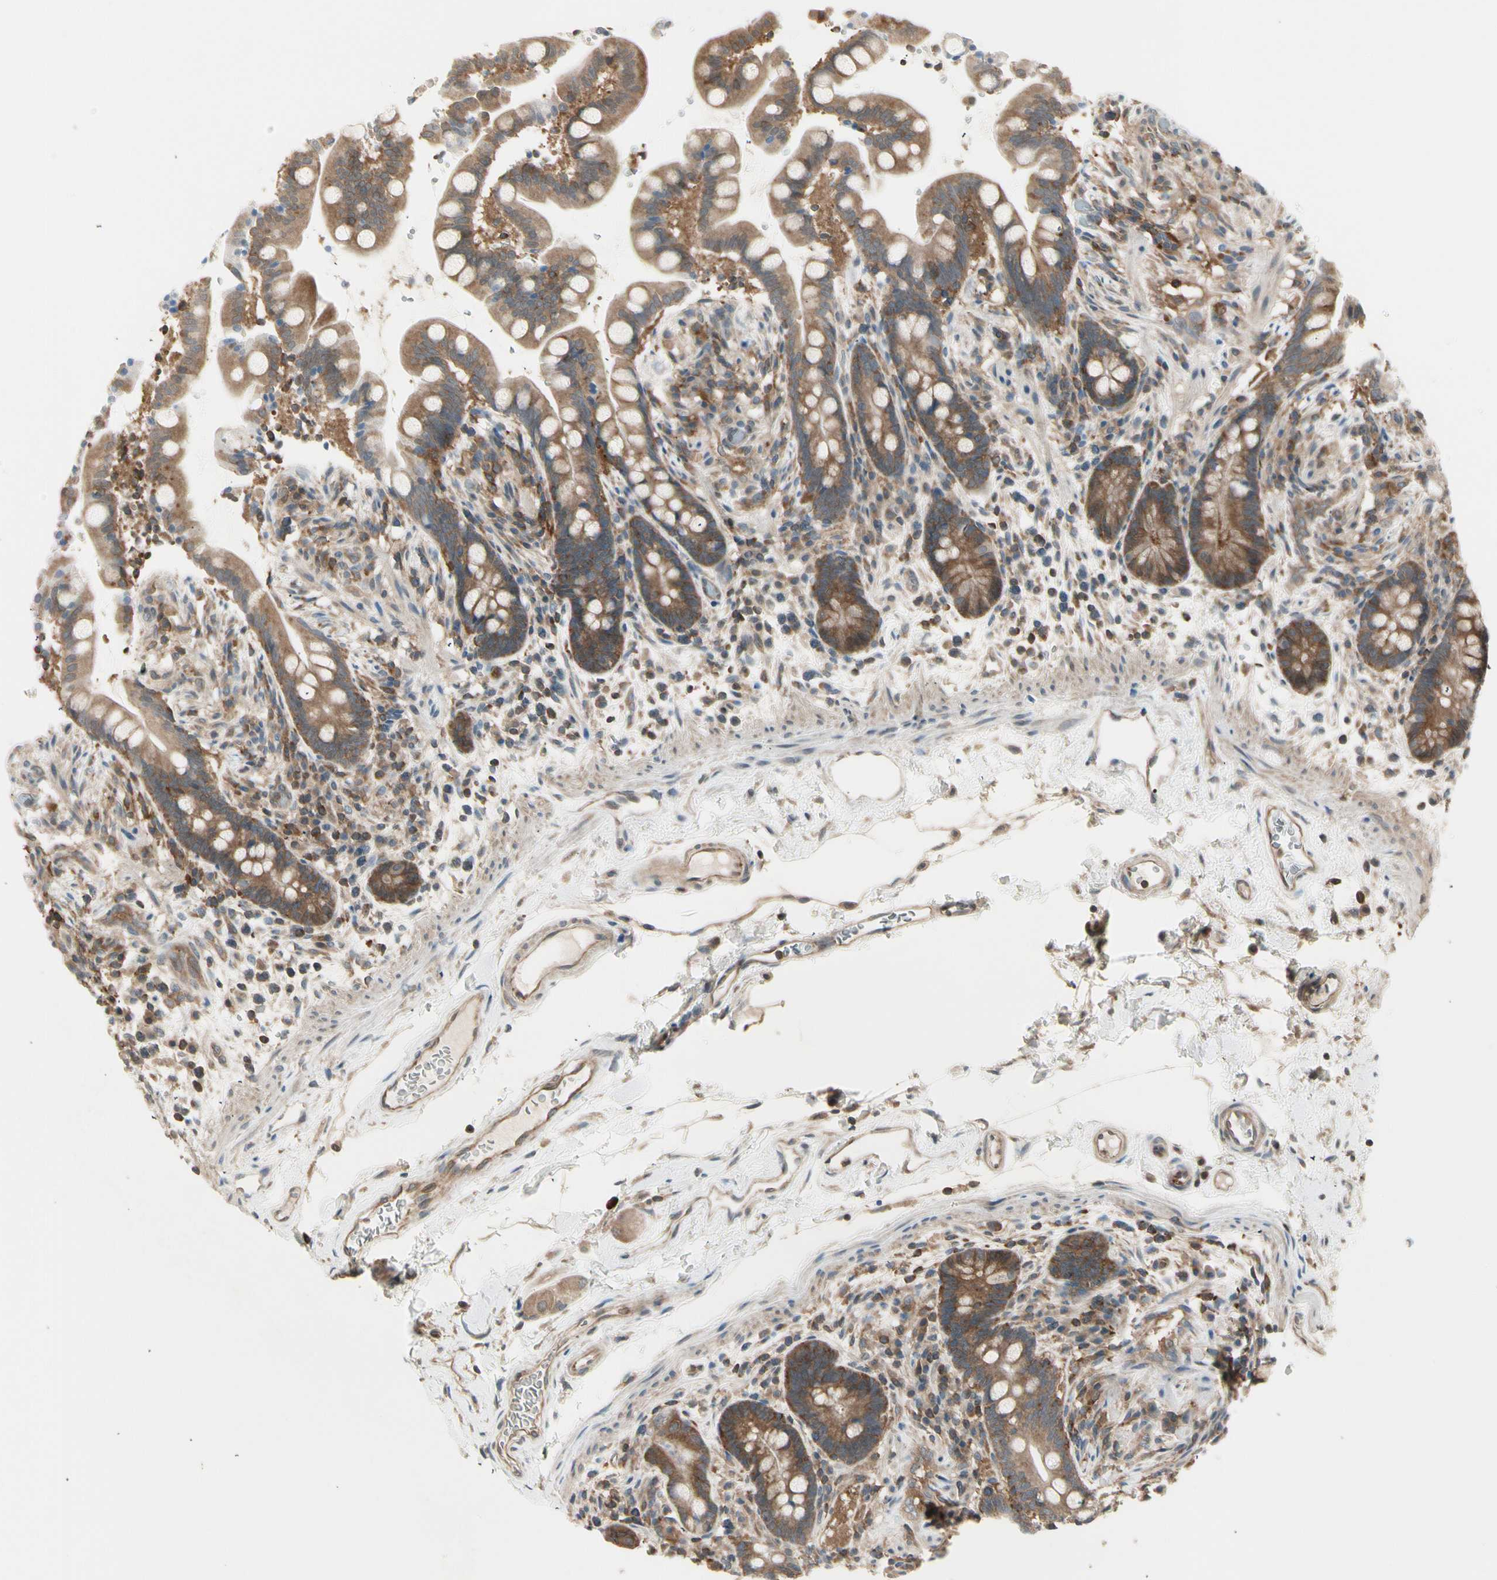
{"staining": {"intensity": "moderate", "quantity": ">75%", "location": "cytoplasmic/membranous"}, "tissue": "colon", "cell_type": "Endothelial cells", "image_type": "normal", "snomed": [{"axis": "morphology", "description": "Normal tissue, NOS"}, {"axis": "topography", "description": "Colon"}], "caption": "Immunohistochemistry (IHC) of normal human colon reveals medium levels of moderate cytoplasmic/membranous positivity in about >75% of endothelial cells.", "gene": "OXSR1", "patient": {"sex": "male", "age": 73}}